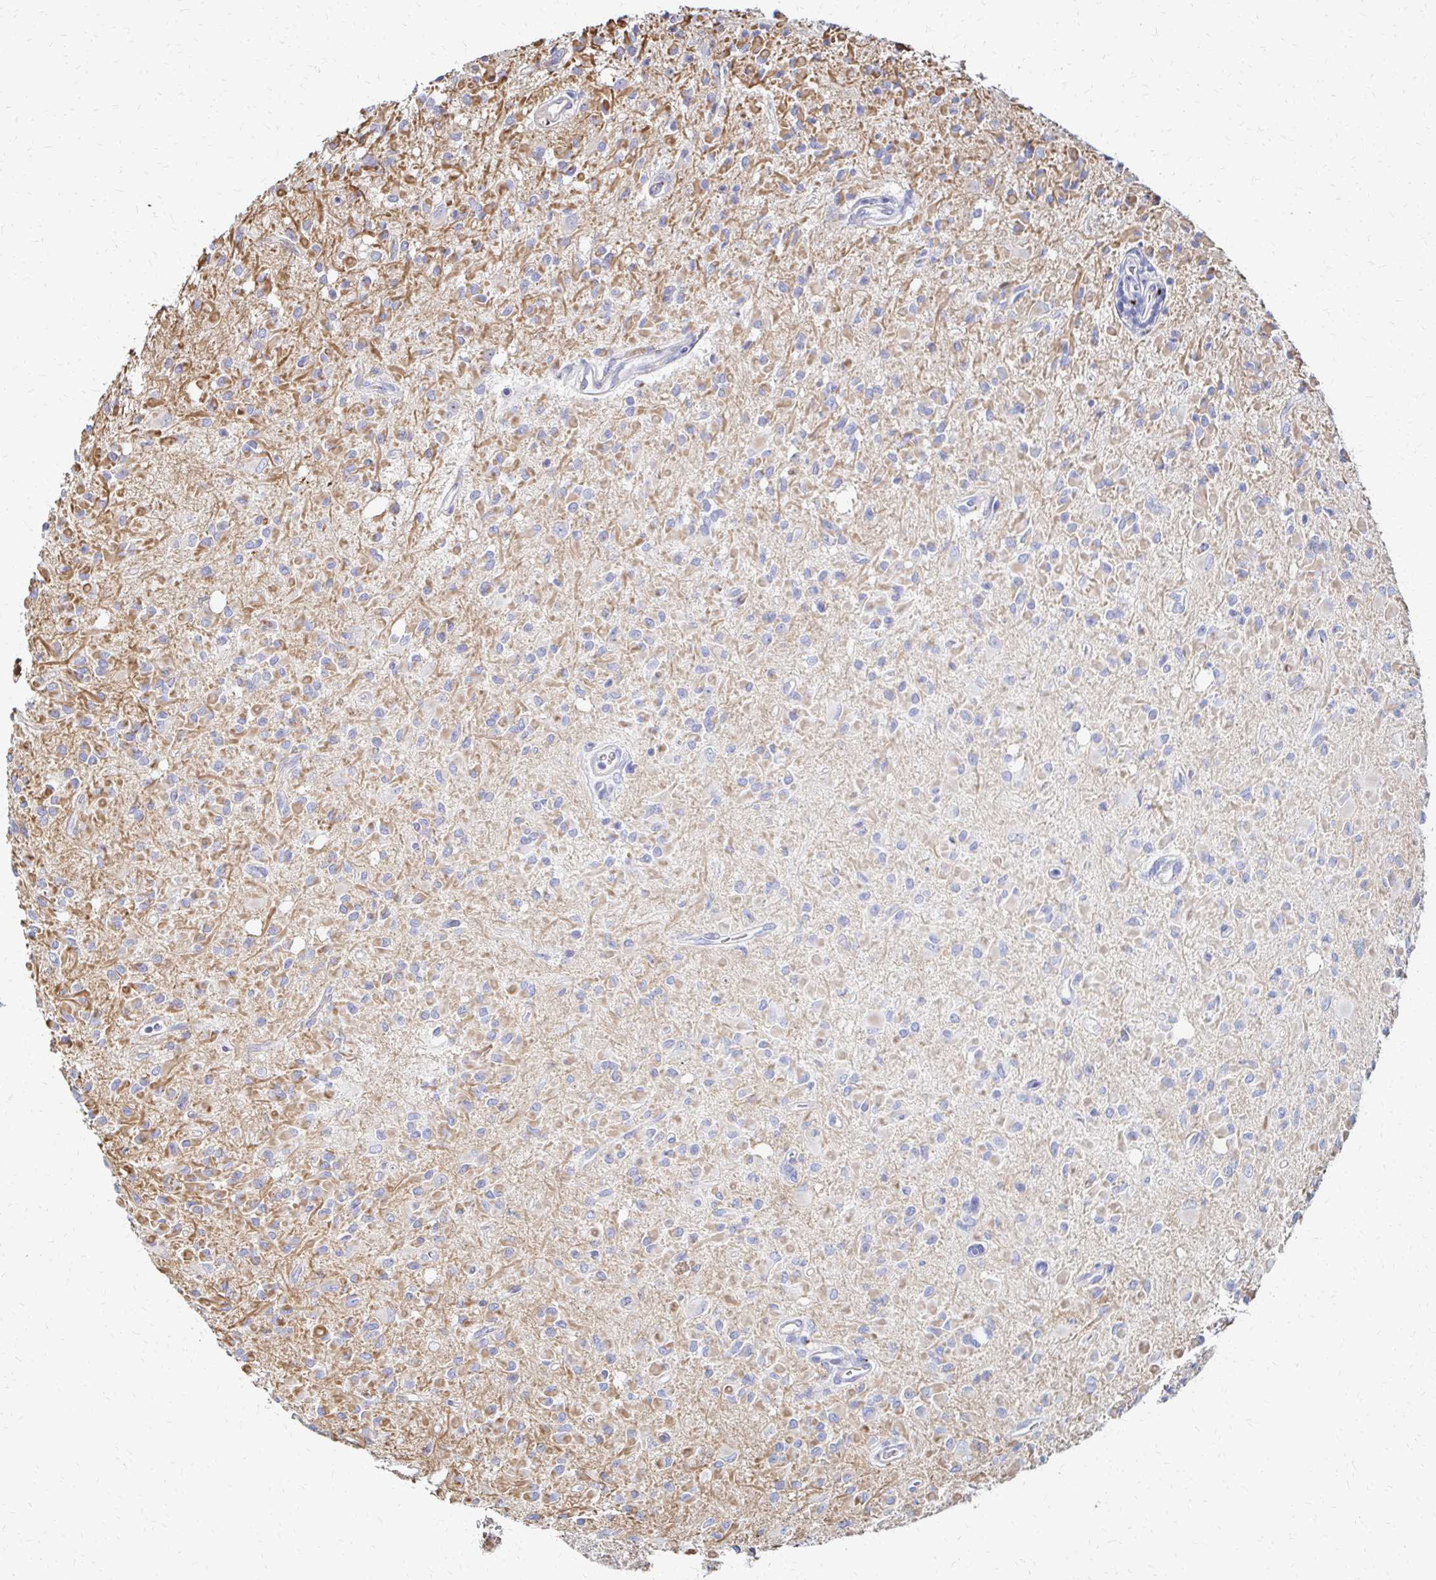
{"staining": {"intensity": "negative", "quantity": "none", "location": "none"}, "tissue": "glioma", "cell_type": "Tumor cells", "image_type": "cancer", "snomed": [{"axis": "morphology", "description": "Glioma, malignant, Low grade"}, {"axis": "topography", "description": "Brain"}], "caption": "There is no significant positivity in tumor cells of glioma. (Stains: DAB (3,3'-diaminobenzidine) immunohistochemistry with hematoxylin counter stain, Microscopy: brightfield microscopy at high magnification).", "gene": "MAN1A1", "patient": {"sex": "female", "age": 33}}